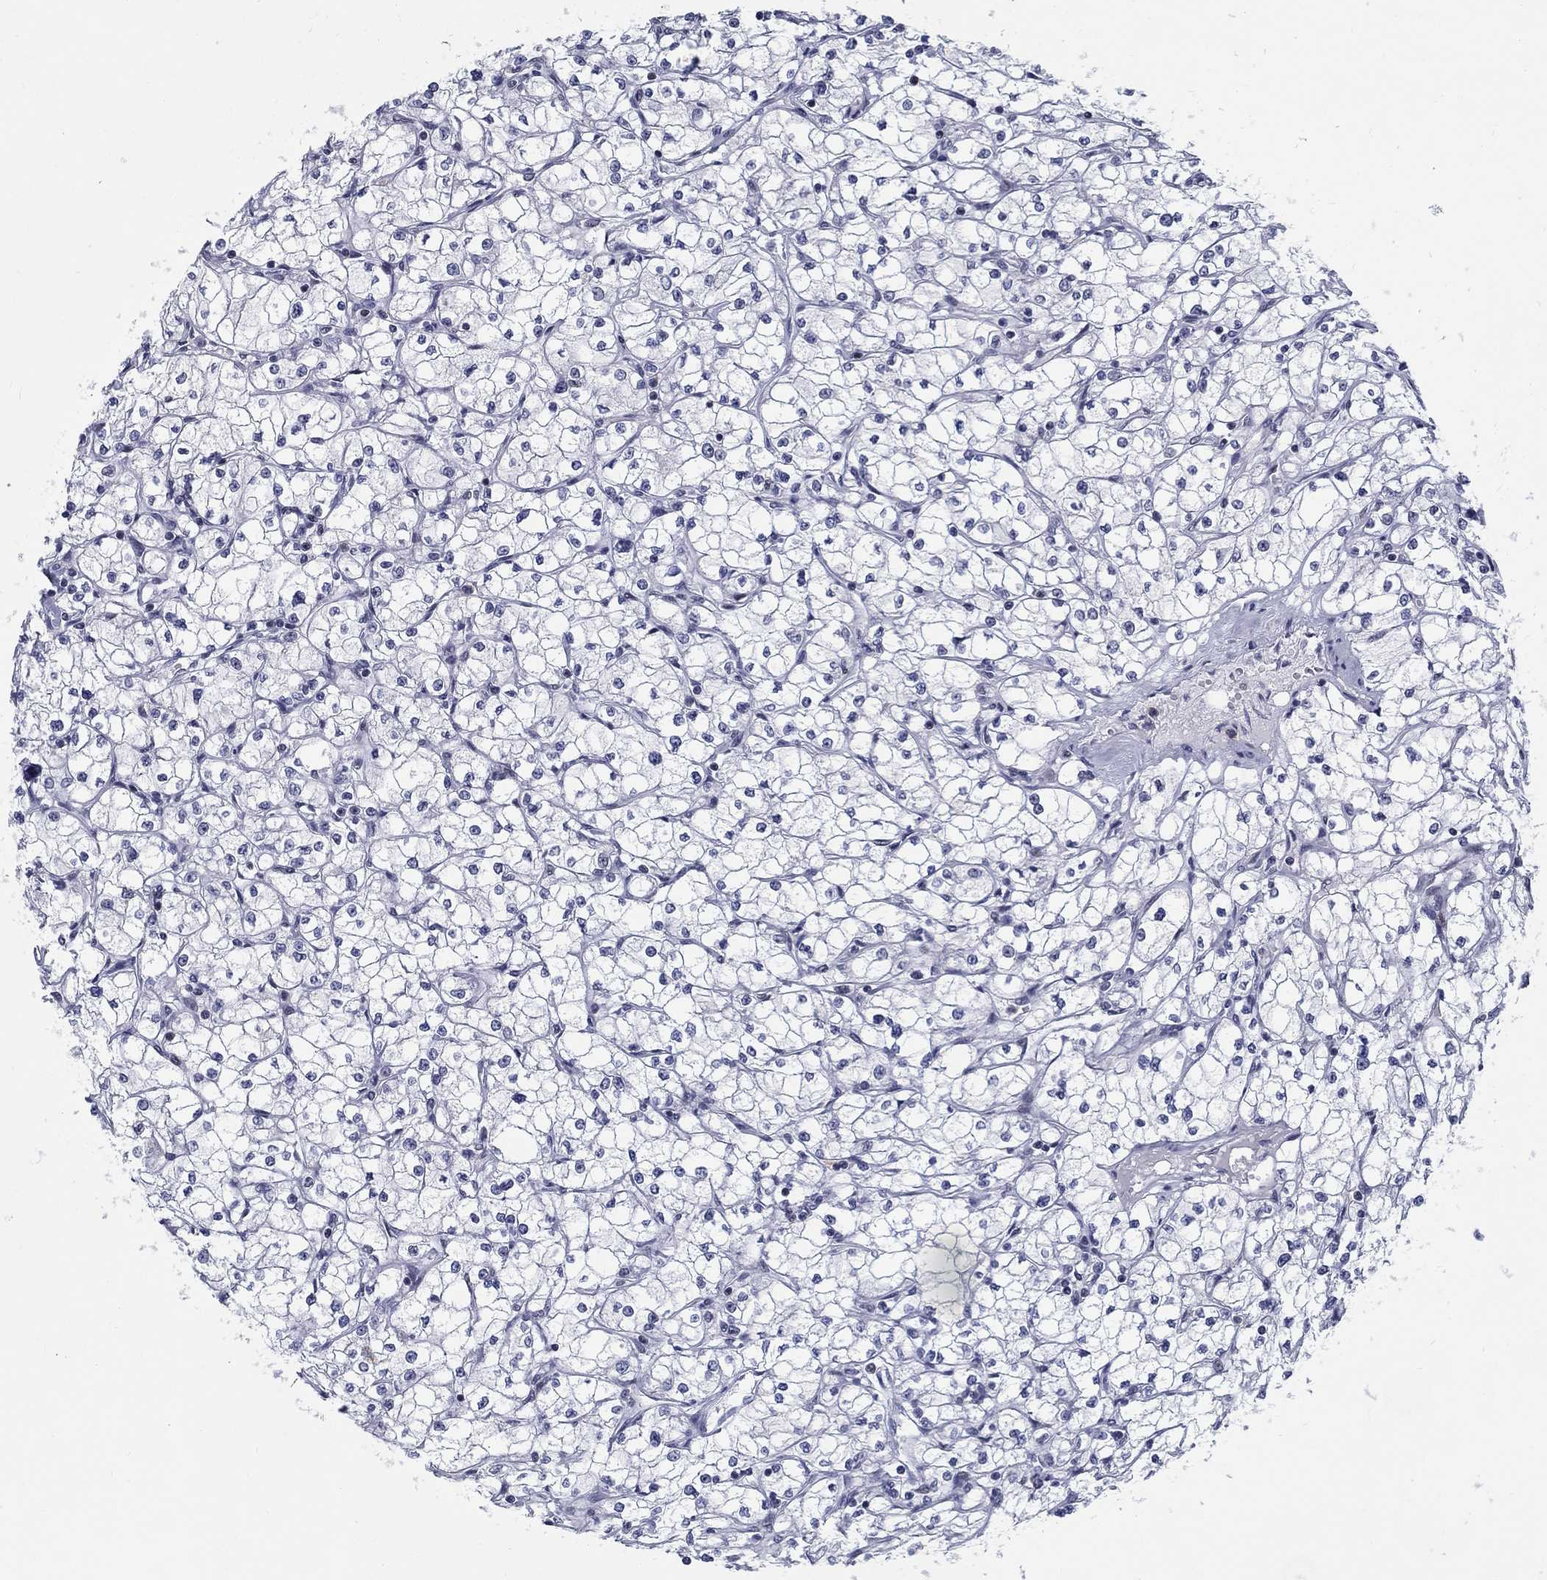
{"staining": {"intensity": "negative", "quantity": "none", "location": "none"}, "tissue": "renal cancer", "cell_type": "Tumor cells", "image_type": "cancer", "snomed": [{"axis": "morphology", "description": "Adenocarcinoma, NOS"}, {"axis": "topography", "description": "Kidney"}], "caption": "A histopathology image of human renal adenocarcinoma is negative for staining in tumor cells. Brightfield microscopy of immunohistochemistry (IHC) stained with DAB (brown) and hematoxylin (blue), captured at high magnification.", "gene": "BHLHE22", "patient": {"sex": "male", "age": 67}}